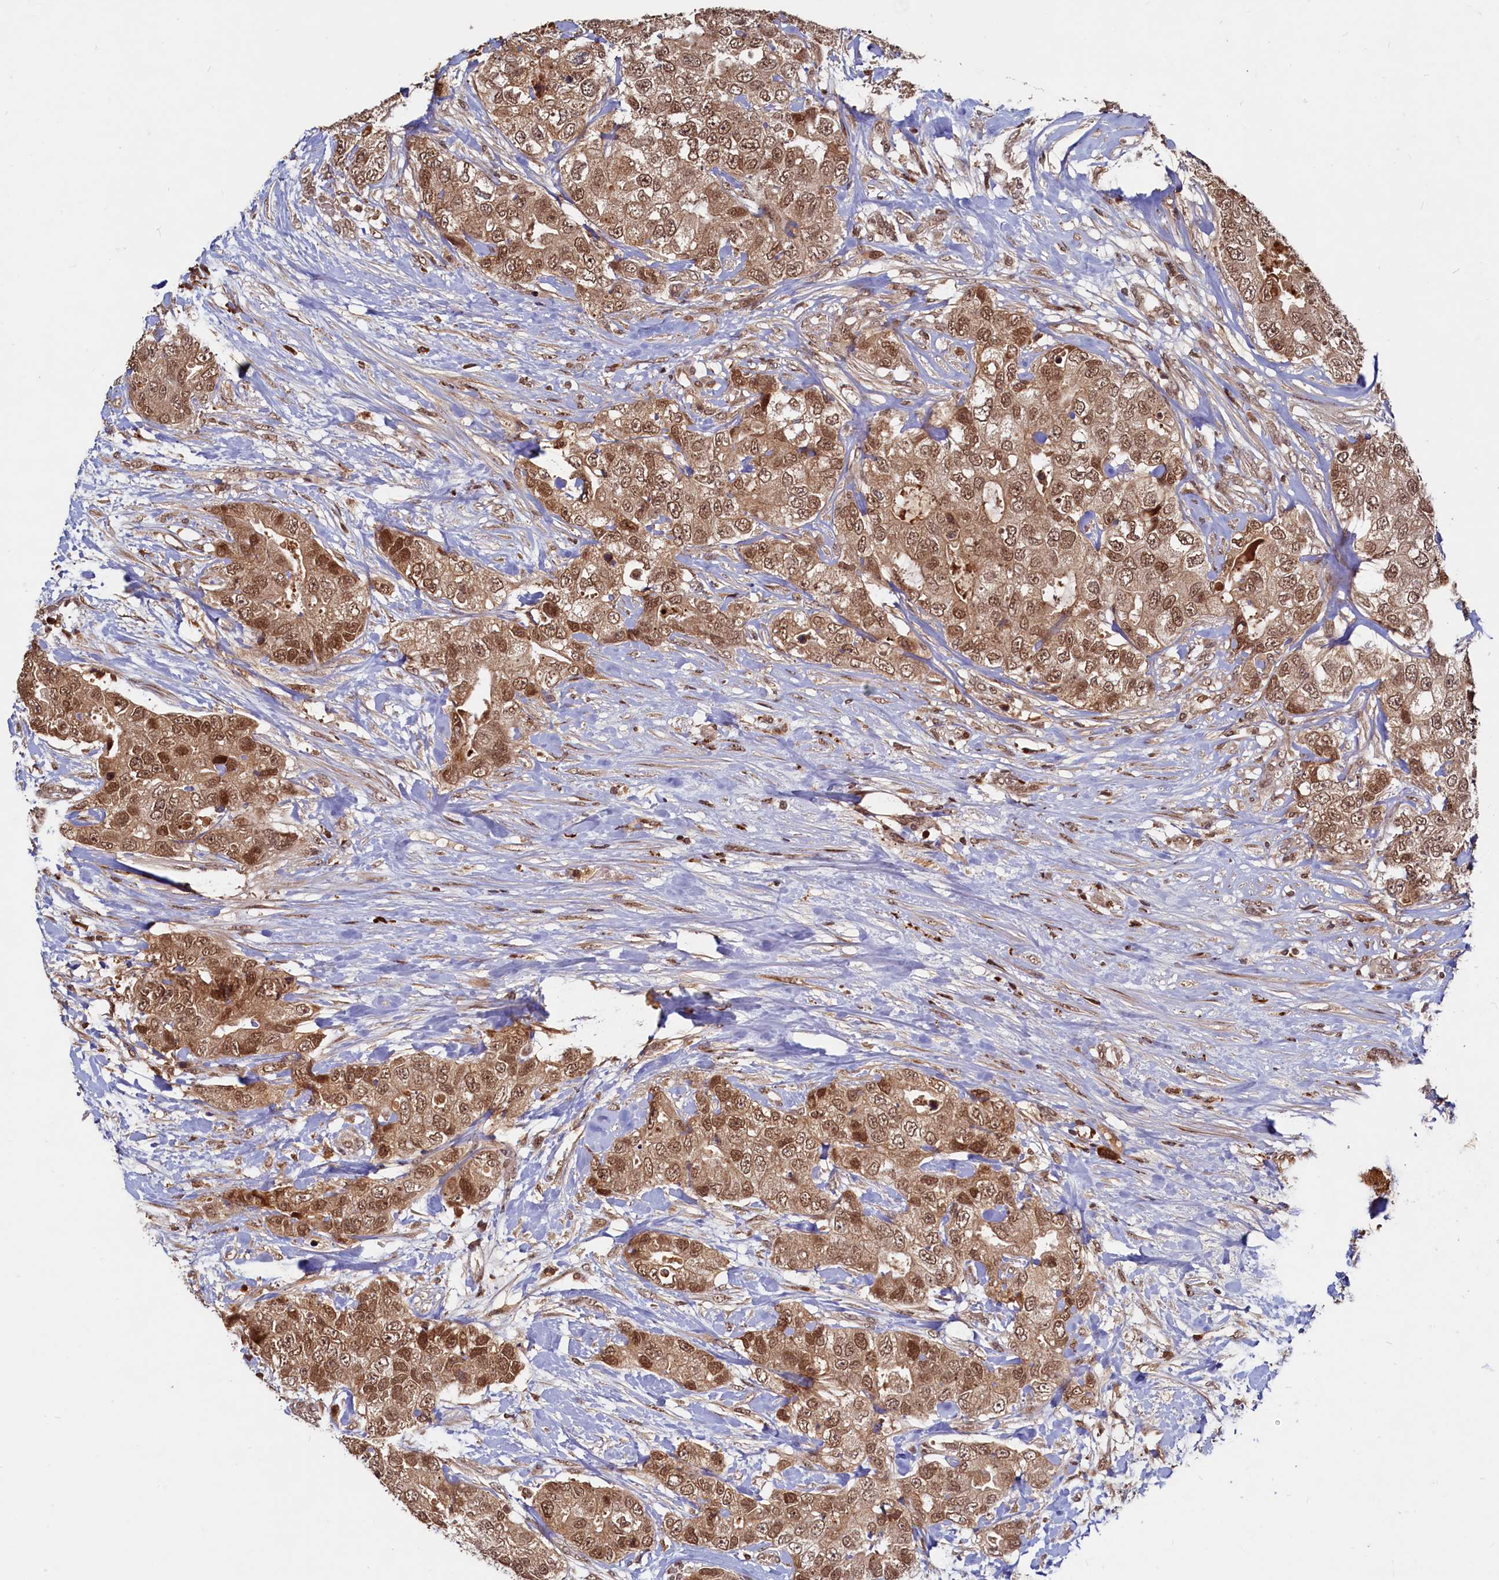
{"staining": {"intensity": "moderate", "quantity": ">75%", "location": "nuclear"}, "tissue": "breast cancer", "cell_type": "Tumor cells", "image_type": "cancer", "snomed": [{"axis": "morphology", "description": "Duct carcinoma"}, {"axis": "topography", "description": "Breast"}], "caption": "Protein expression analysis of breast cancer displays moderate nuclear staining in about >75% of tumor cells. (Stains: DAB (3,3'-diaminobenzidine) in brown, nuclei in blue, Microscopy: brightfield microscopy at high magnification).", "gene": "TRAPPC4", "patient": {"sex": "female", "age": 62}}